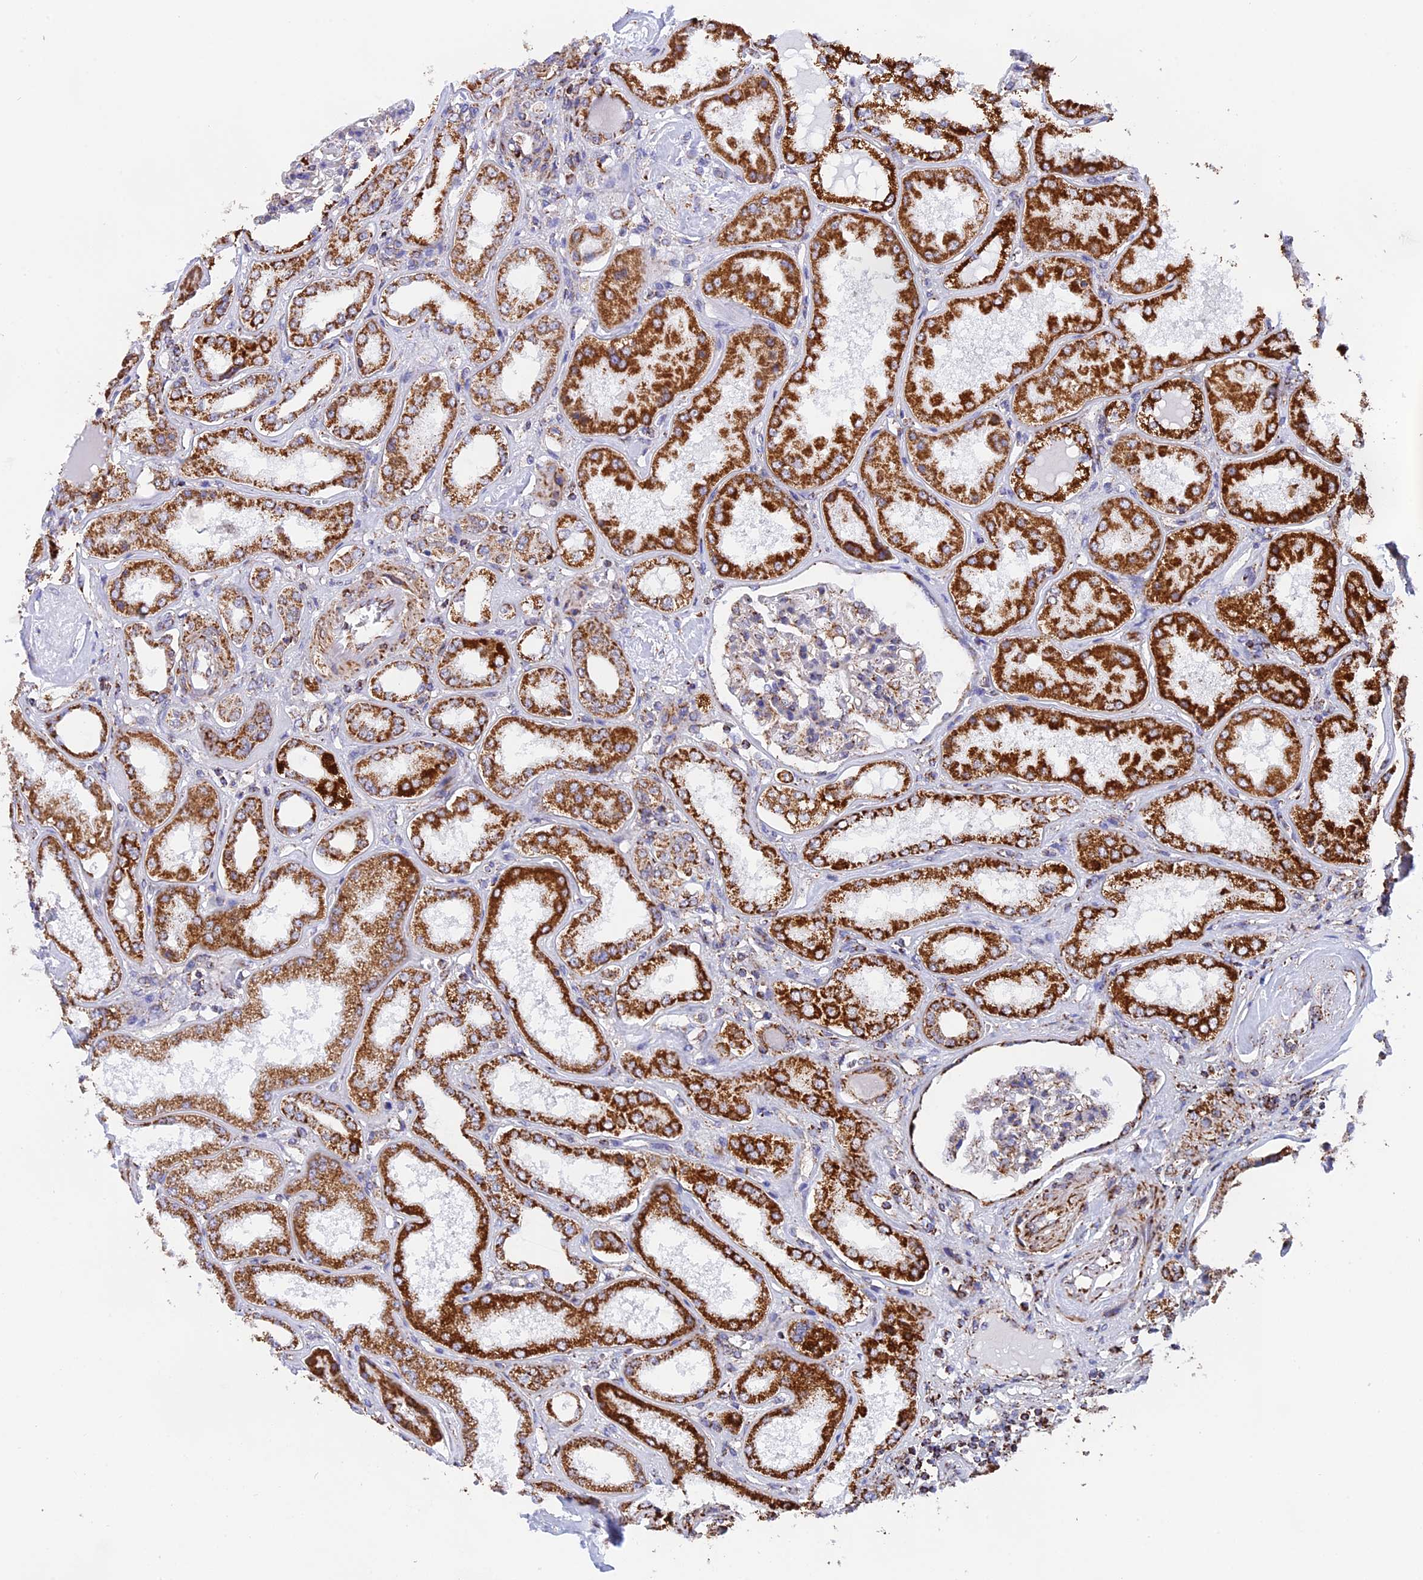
{"staining": {"intensity": "weak", "quantity": "25%-75%", "location": "cytoplasmic/membranous"}, "tissue": "kidney", "cell_type": "Cells in glomeruli", "image_type": "normal", "snomed": [{"axis": "morphology", "description": "Normal tissue, NOS"}, {"axis": "topography", "description": "Kidney"}], "caption": "Immunohistochemical staining of unremarkable human kidney shows 25%-75% levels of weak cytoplasmic/membranous protein staining in approximately 25%-75% of cells in glomeruli. Immunohistochemistry (ihc) stains the protein in brown and the nuclei are stained blue.", "gene": "CDC16", "patient": {"sex": "female", "age": 56}}